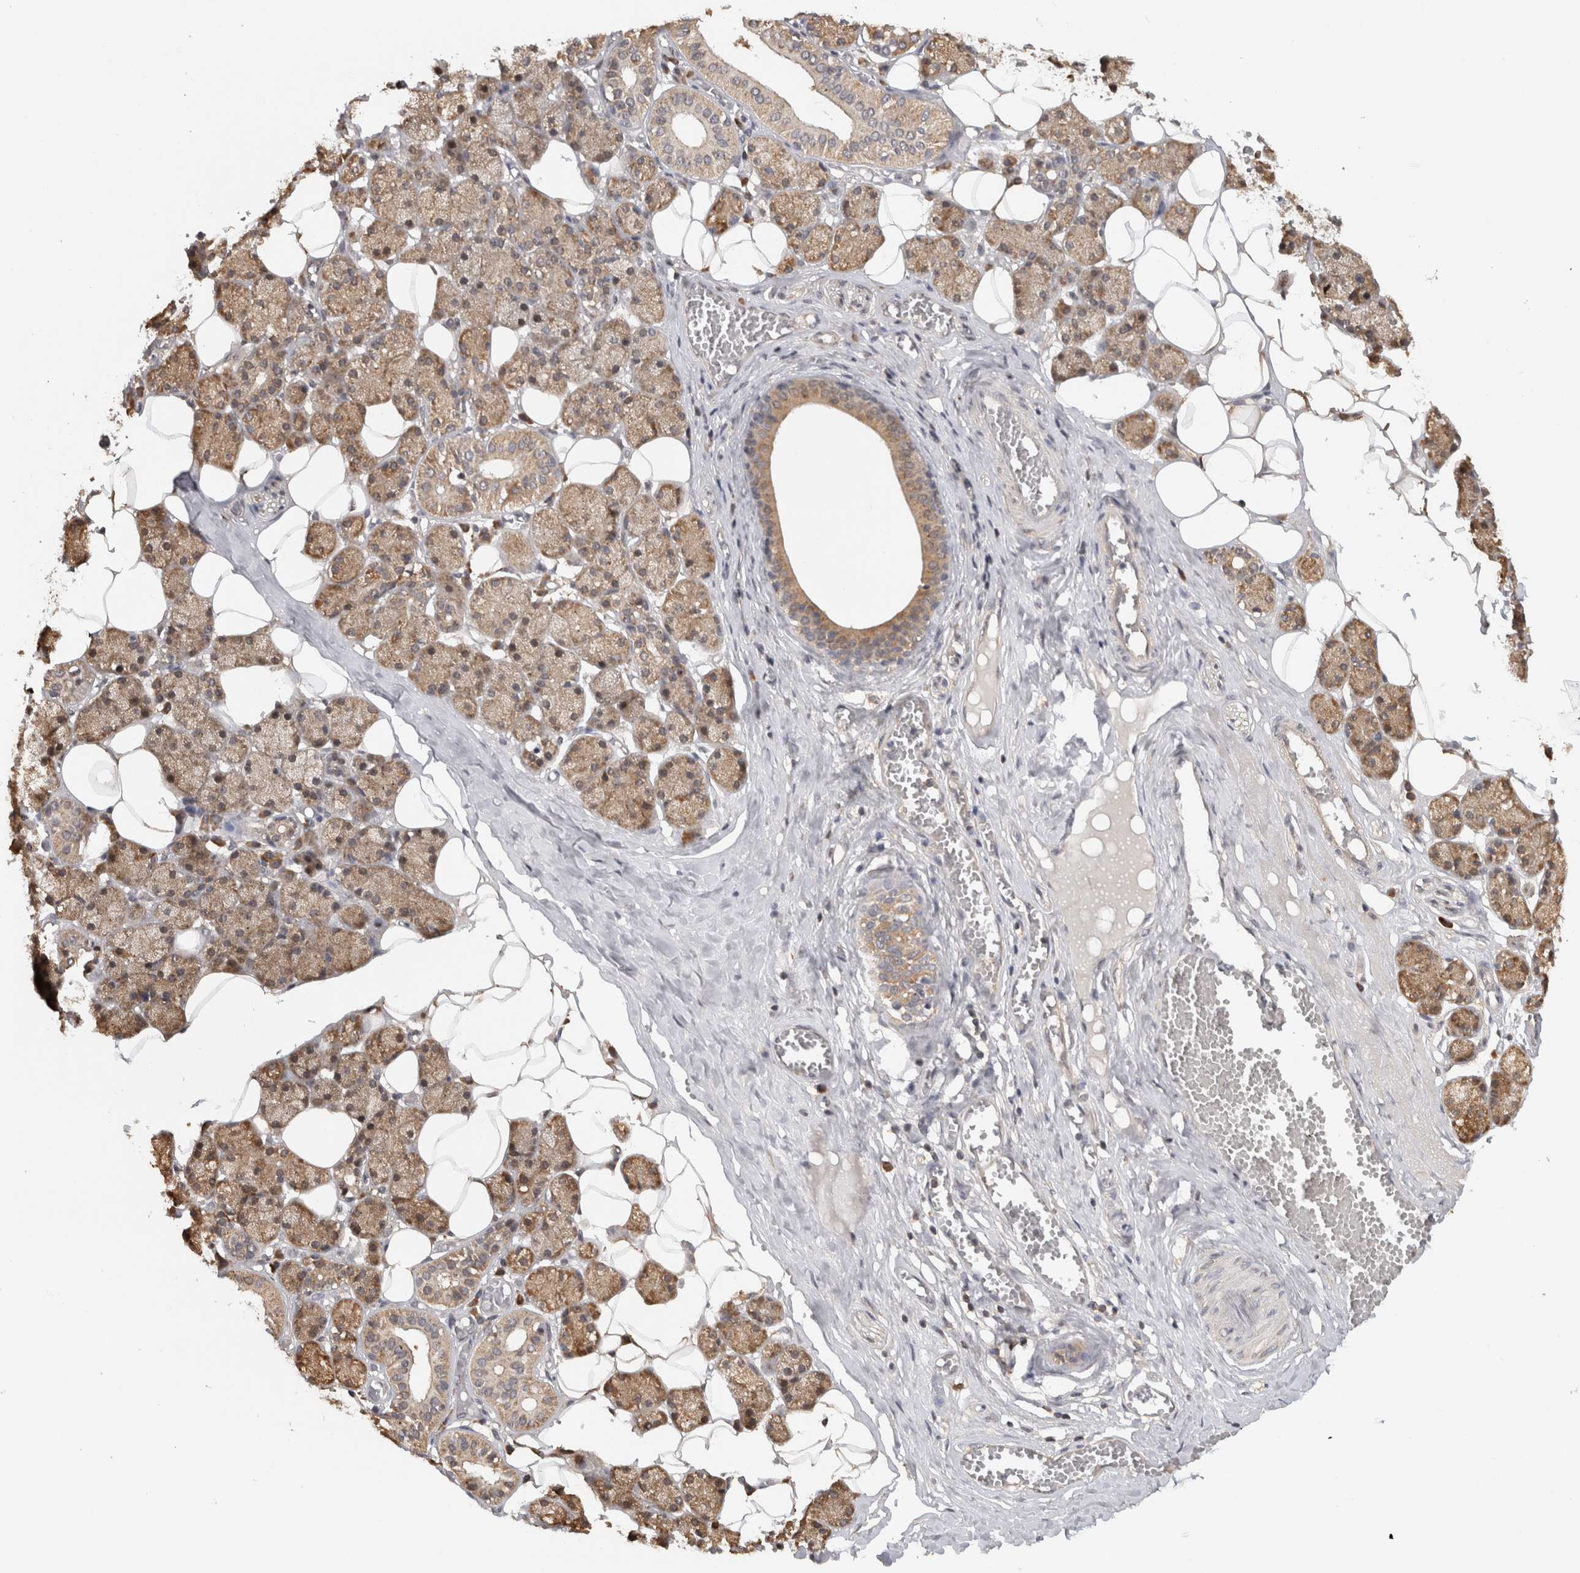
{"staining": {"intensity": "moderate", "quantity": "25%-75%", "location": "cytoplasmic/membranous"}, "tissue": "salivary gland", "cell_type": "Glandular cells", "image_type": "normal", "snomed": [{"axis": "morphology", "description": "Normal tissue, NOS"}, {"axis": "topography", "description": "Salivary gland"}], "caption": "A brown stain labels moderate cytoplasmic/membranous expression of a protein in glandular cells of benign salivary gland.", "gene": "ACAT2", "patient": {"sex": "female", "age": 33}}